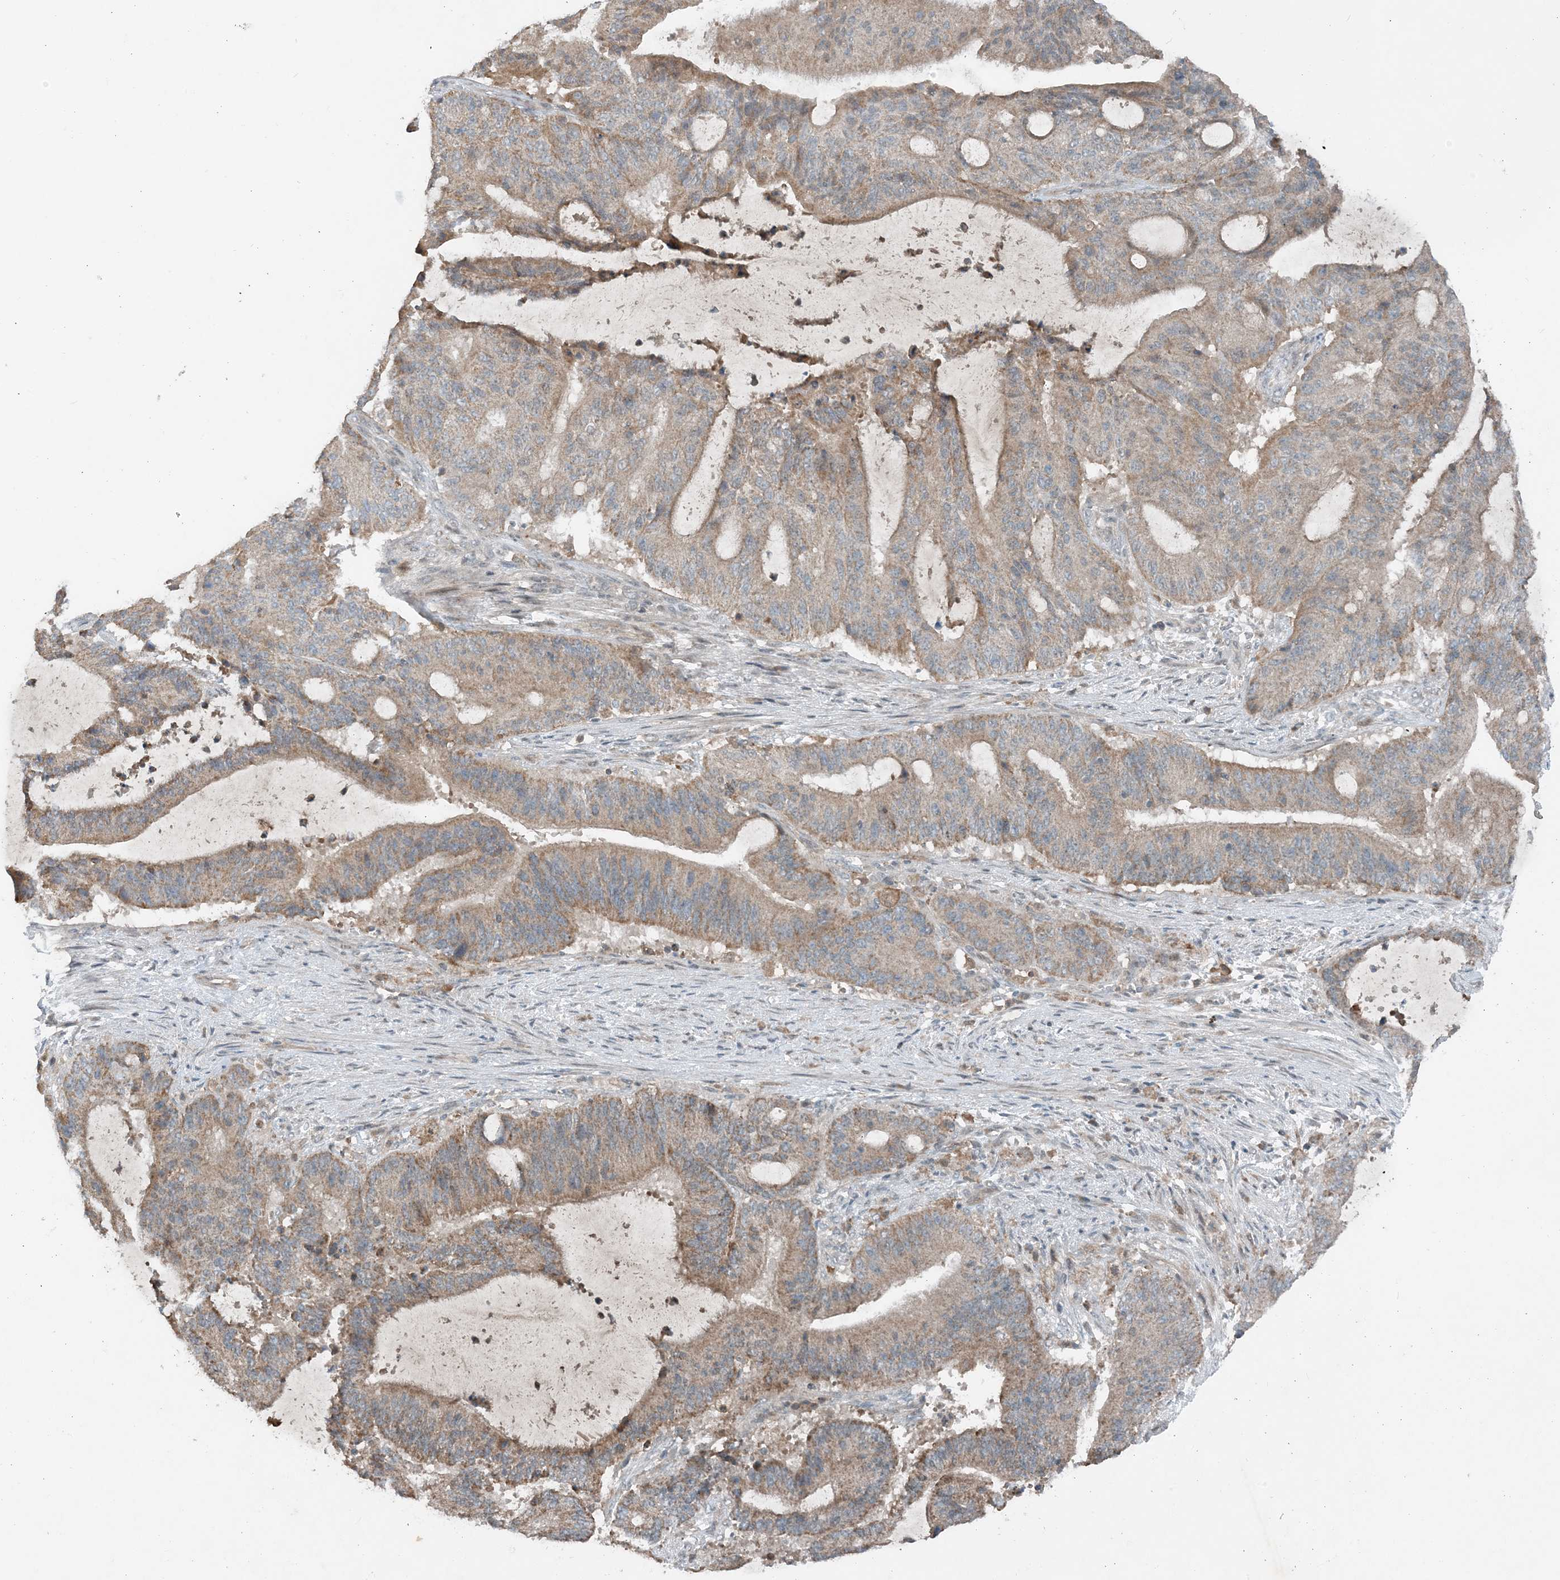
{"staining": {"intensity": "moderate", "quantity": ">75%", "location": "cytoplasmic/membranous"}, "tissue": "liver cancer", "cell_type": "Tumor cells", "image_type": "cancer", "snomed": [{"axis": "morphology", "description": "Normal tissue, NOS"}, {"axis": "morphology", "description": "Cholangiocarcinoma"}, {"axis": "topography", "description": "Liver"}, {"axis": "topography", "description": "Peripheral nerve tissue"}], "caption": "Tumor cells demonstrate medium levels of moderate cytoplasmic/membranous positivity in approximately >75% of cells in cholangiocarcinoma (liver). The staining was performed using DAB (3,3'-diaminobenzidine) to visualize the protein expression in brown, while the nuclei were stained in blue with hematoxylin (Magnification: 20x).", "gene": "MITD1", "patient": {"sex": "female", "age": 73}}